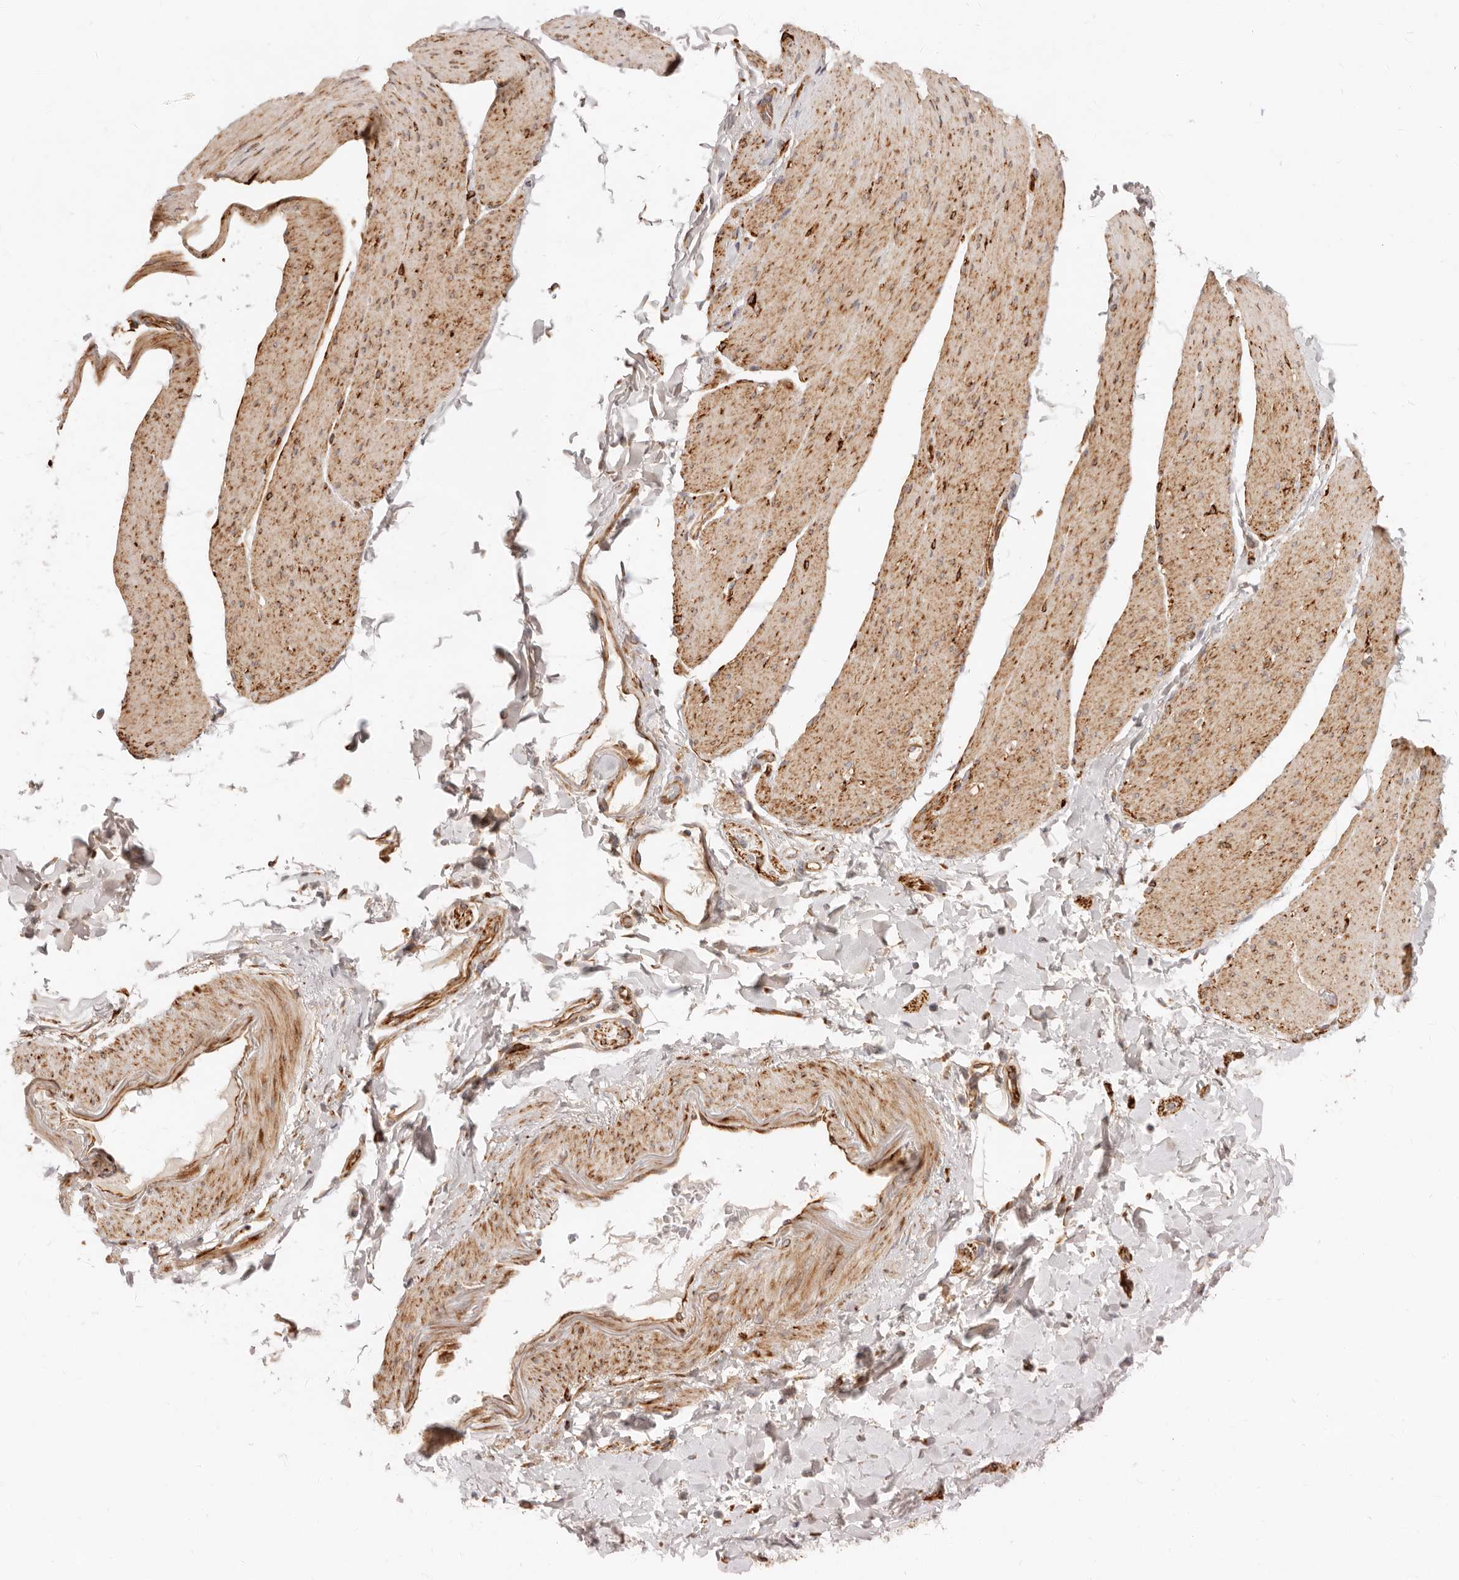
{"staining": {"intensity": "moderate", "quantity": ">75%", "location": "cytoplasmic/membranous"}, "tissue": "smooth muscle", "cell_type": "Smooth muscle cells", "image_type": "normal", "snomed": [{"axis": "morphology", "description": "Normal tissue, NOS"}, {"axis": "topography", "description": "Smooth muscle"}, {"axis": "topography", "description": "Small intestine"}], "caption": "A medium amount of moderate cytoplasmic/membranous expression is identified in about >75% of smooth muscle cells in unremarkable smooth muscle.", "gene": "SASS6", "patient": {"sex": "female", "age": 84}}